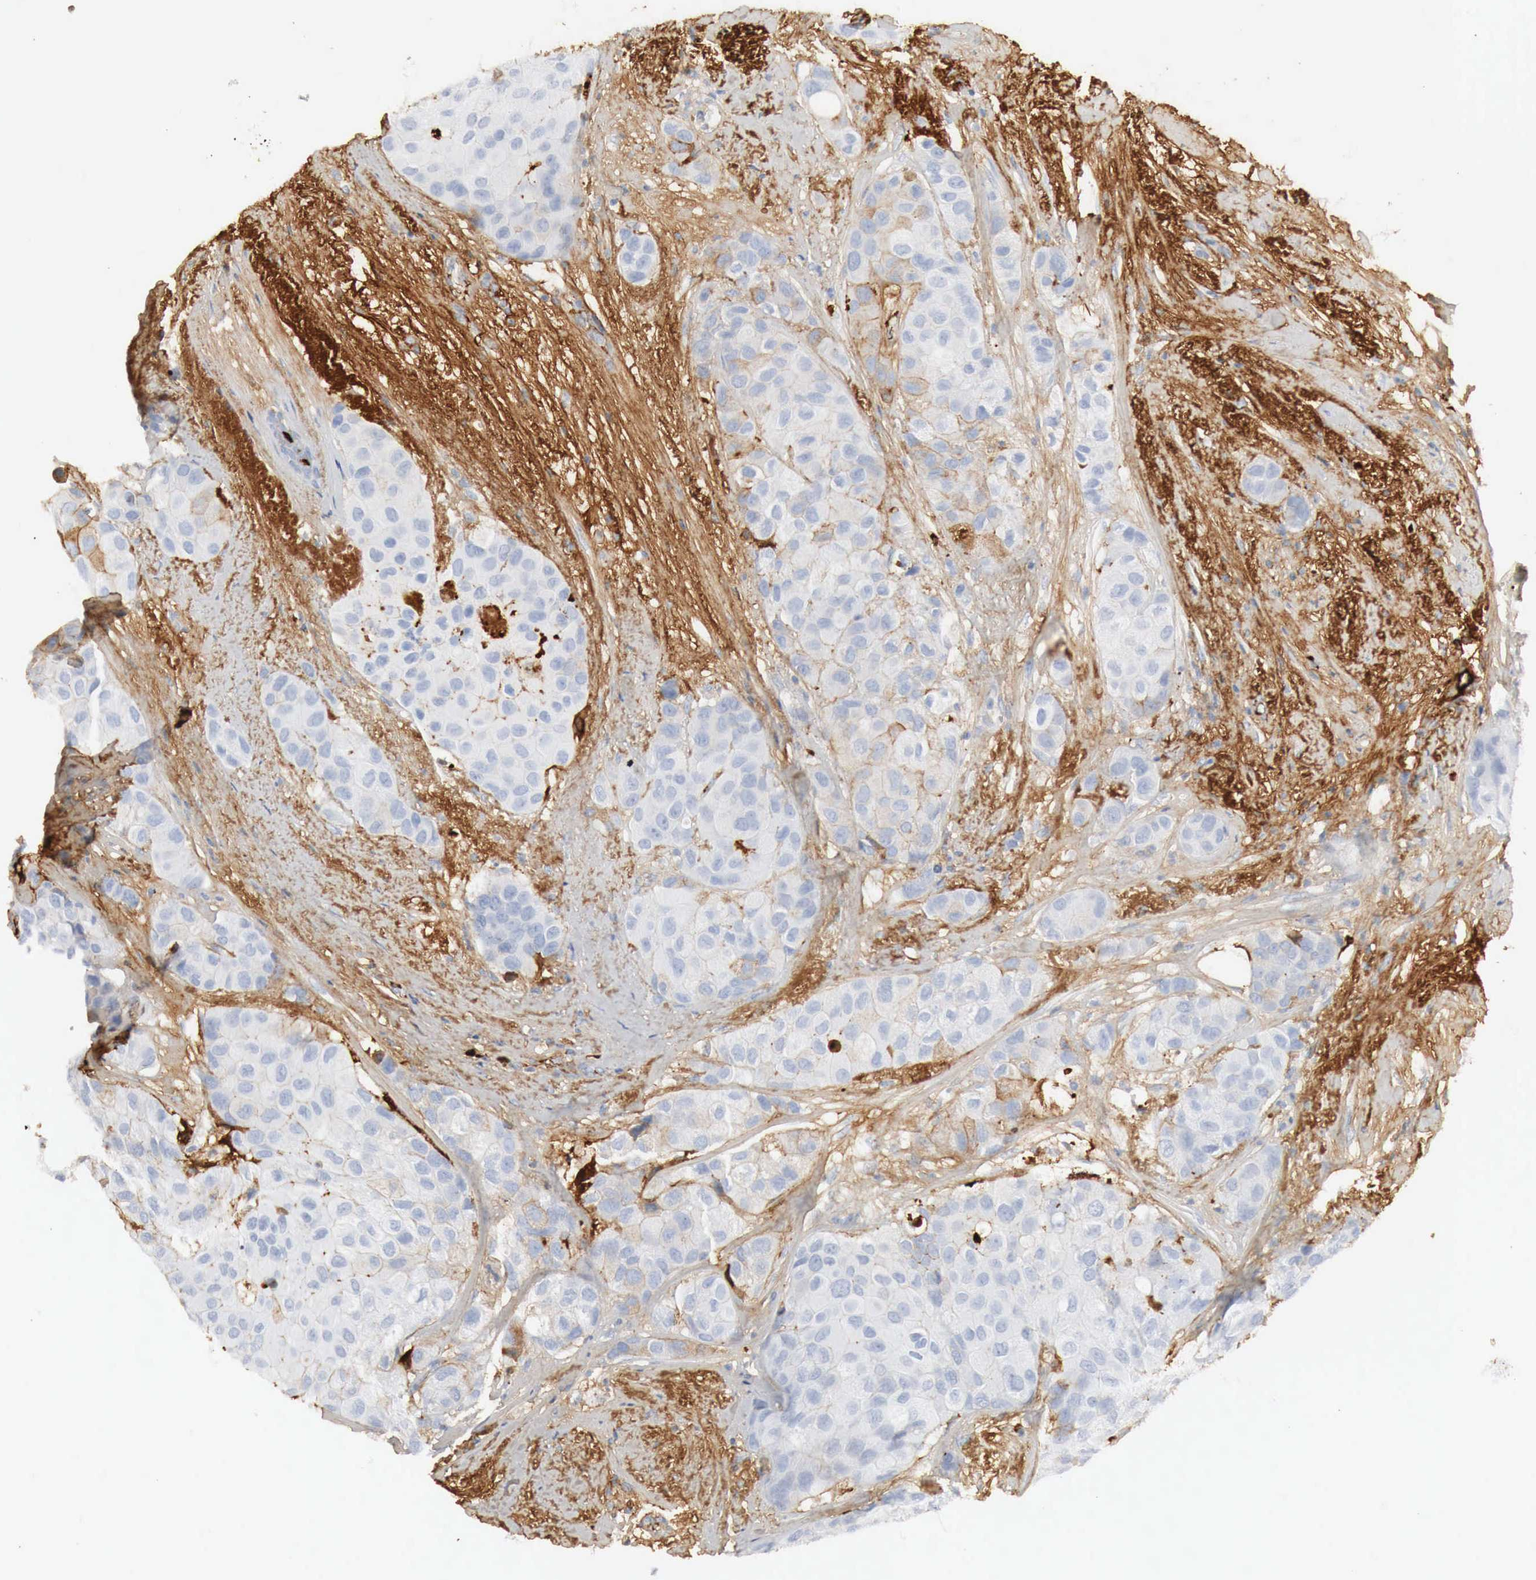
{"staining": {"intensity": "negative", "quantity": "none", "location": "none"}, "tissue": "breast cancer", "cell_type": "Tumor cells", "image_type": "cancer", "snomed": [{"axis": "morphology", "description": "Duct carcinoma"}, {"axis": "topography", "description": "Breast"}], "caption": "A photomicrograph of breast infiltrating ductal carcinoma stained for a protein demonstrates no brown staining in tumor cells. (DAB (3,3'-diaminobenzidine) IHC, high magnification).", "gene": "IGLC3", "patient": {"sex": "female", "age": 68}}